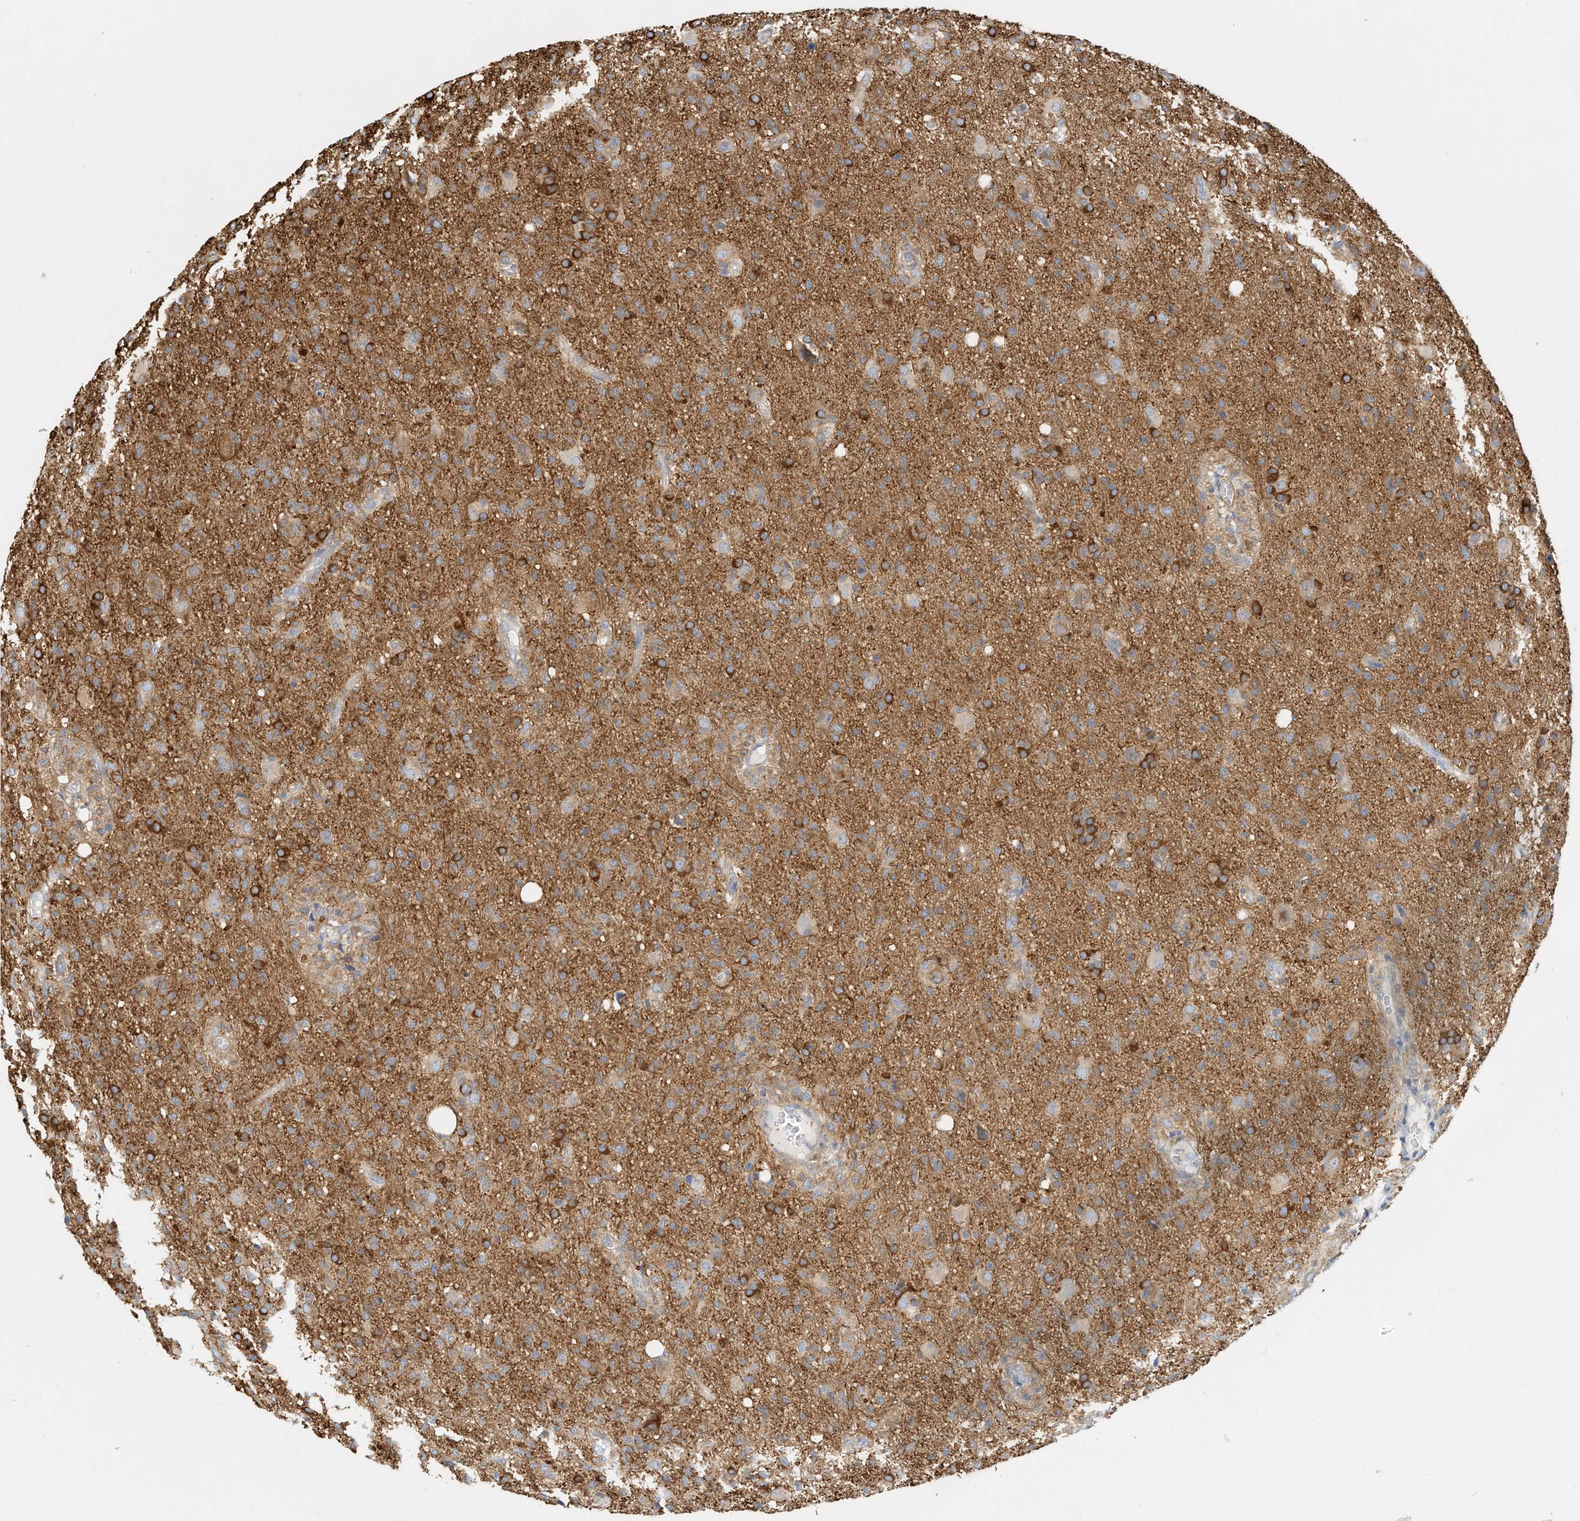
{"staining": {"intensity": "moderate", "quantity": "<25%", "location": "cytoplasmic/membranous"}, "tissue": "glioma", "cell_type": "Tumor cells", "image_type": "cancer", "snomed": [{"axis": "morphology", "description": "Glioma, malignant, High grade"}, {"axis": "topography", "description": "Brain"}], "caption": "Immunohistochemical staining of glioma shows low levels of moderate cytoplasmic/membranous protein staining in approximately <25% of tumor cells.", "gene": "MICAL1", "patient": {"sex": "female", "age": 57}}